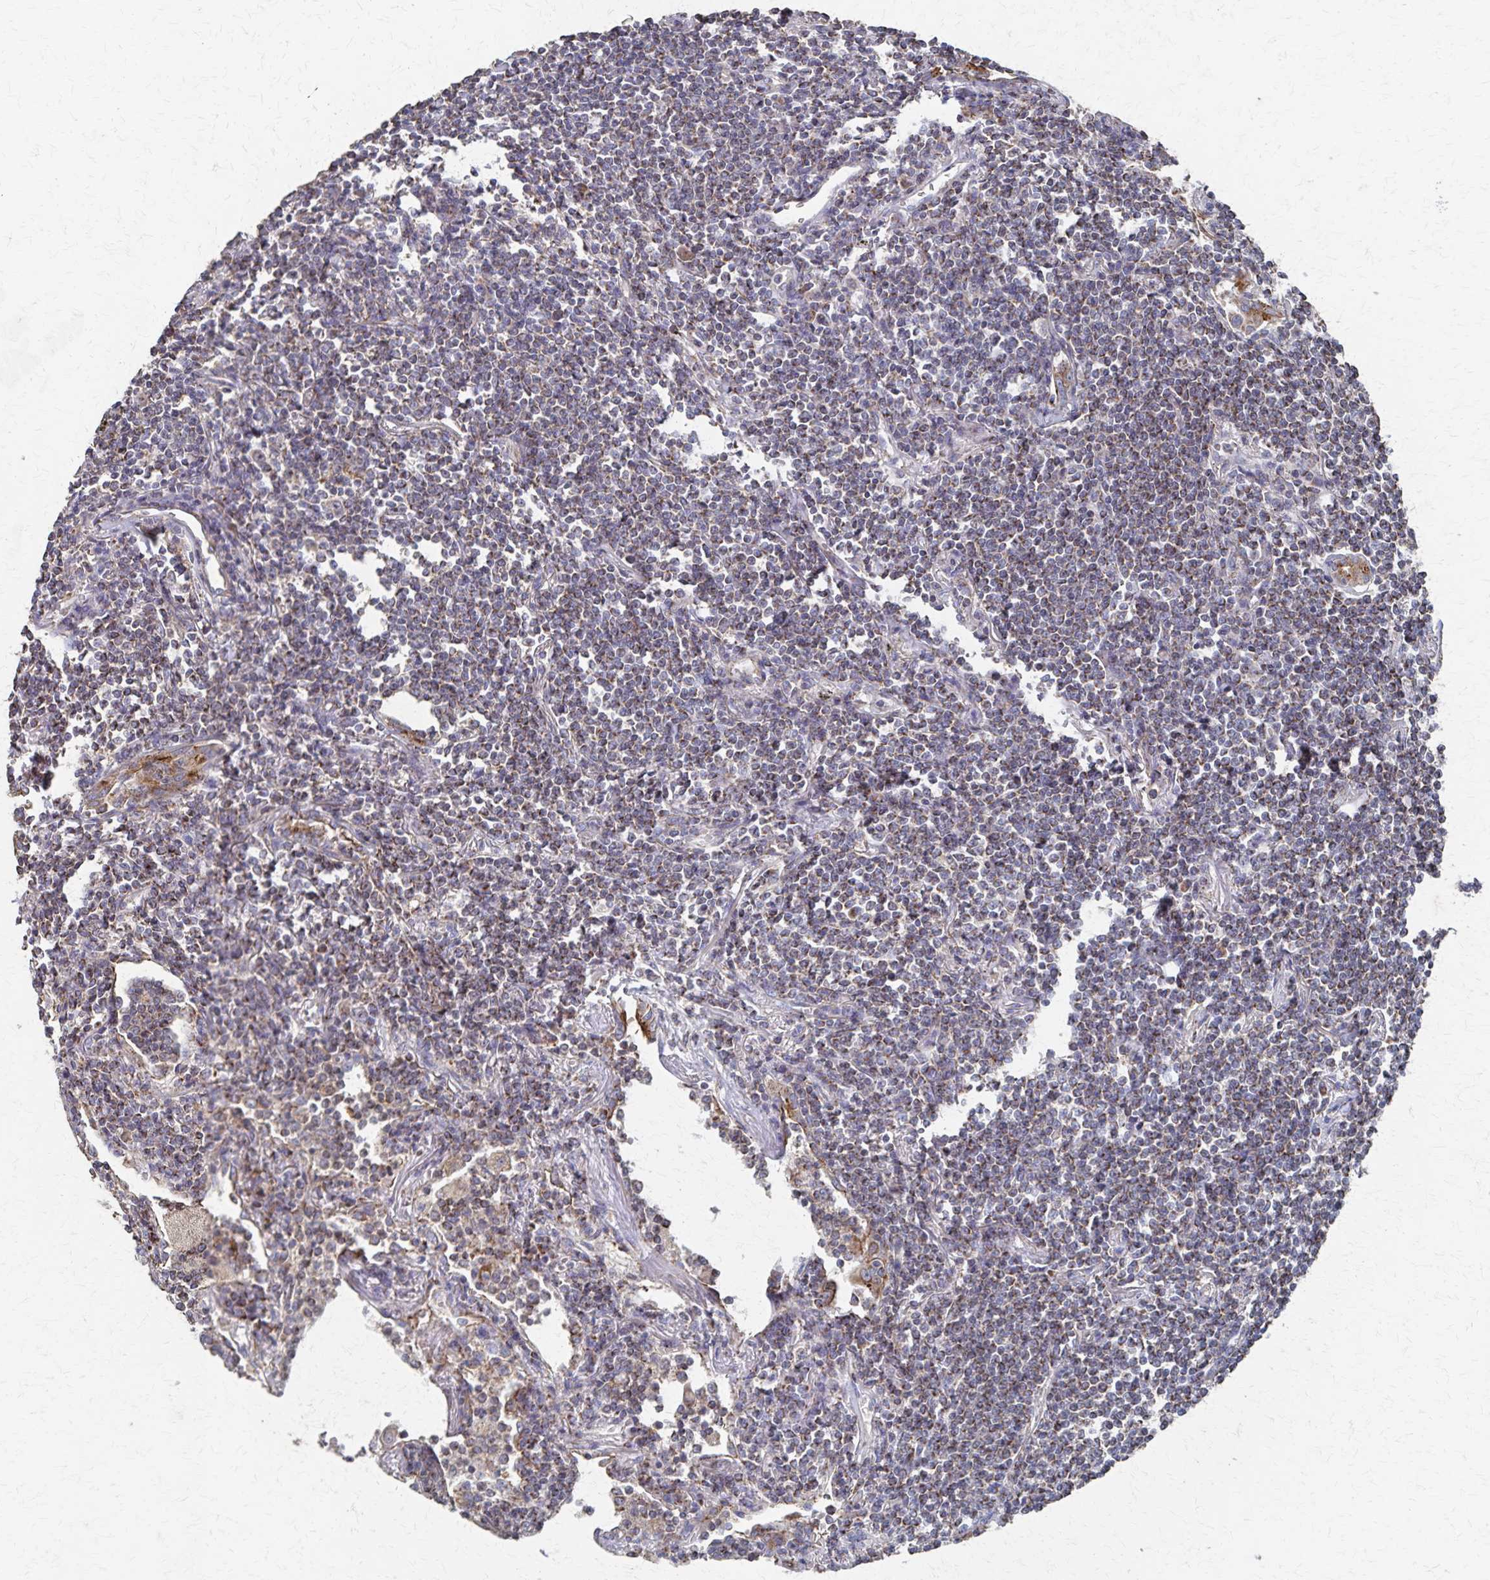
{"staining": {"intensity": "weak", "quantity": "25%-75%", "location": "cytoplasmic/membranous"}, "tissue": "lymphoma", "cell_type": "Tumor cells", "image_type": "cancer", "snomed": [{"axis": "morphology", "description": "Malignant lymphoma, non-Hodgkin's type, Low grade"}, {"axis": "topography", "description": "Lung"}], "caption": "This is an image of immunohistochemistry (IHC) staining of low-grade malignant lymphoma, non-Hodgkin's type, which shows weak staining in the cytoplasmic/membranous of tumor cells.", "gene": "PGAP2", "patient": {"sex": "female", "age": 71}}